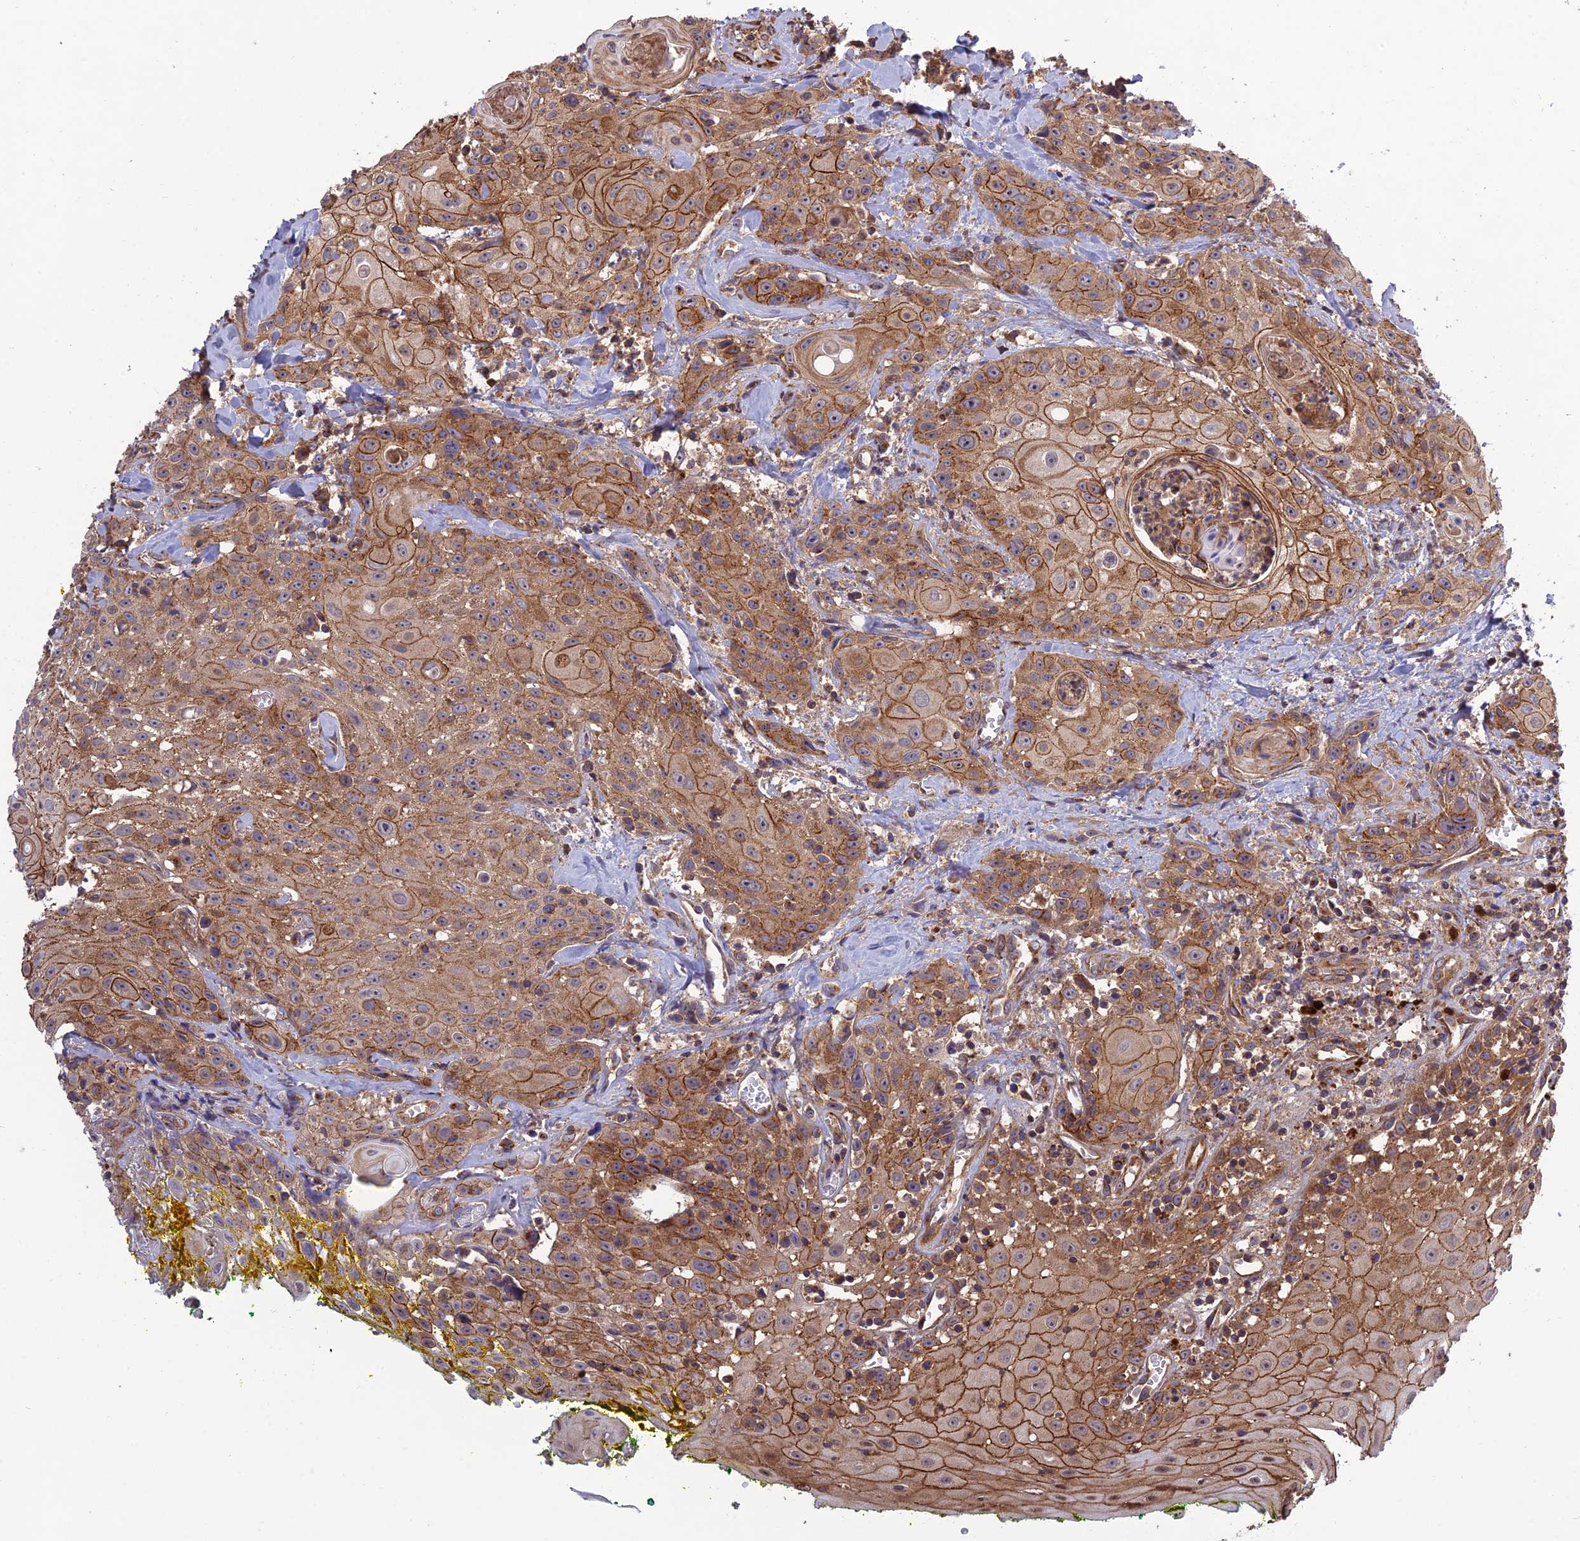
{"staining": {"intensity": "moderate", "quantity": ">75%", "location": "cytoplasmic/membranous"}, "tissue": "head and neck cancer", "cell_type": "Tumor cells", "image_type": "cancer", "snomed": [{"axis": "morphology", "description": "Squamous cell carcinoma, NOS"}, {"axis": "topography", "description": "Oral tissue"}, {"axis": "topography", "description": "Head-Neck"}], "caption": "Squamous cell carcinoma (head and neck) stained with a protein marker exhibits moderate staining in tumor cells.", "gene": "TMEM131L", "patient": {"sex": "female", "age": 82}}